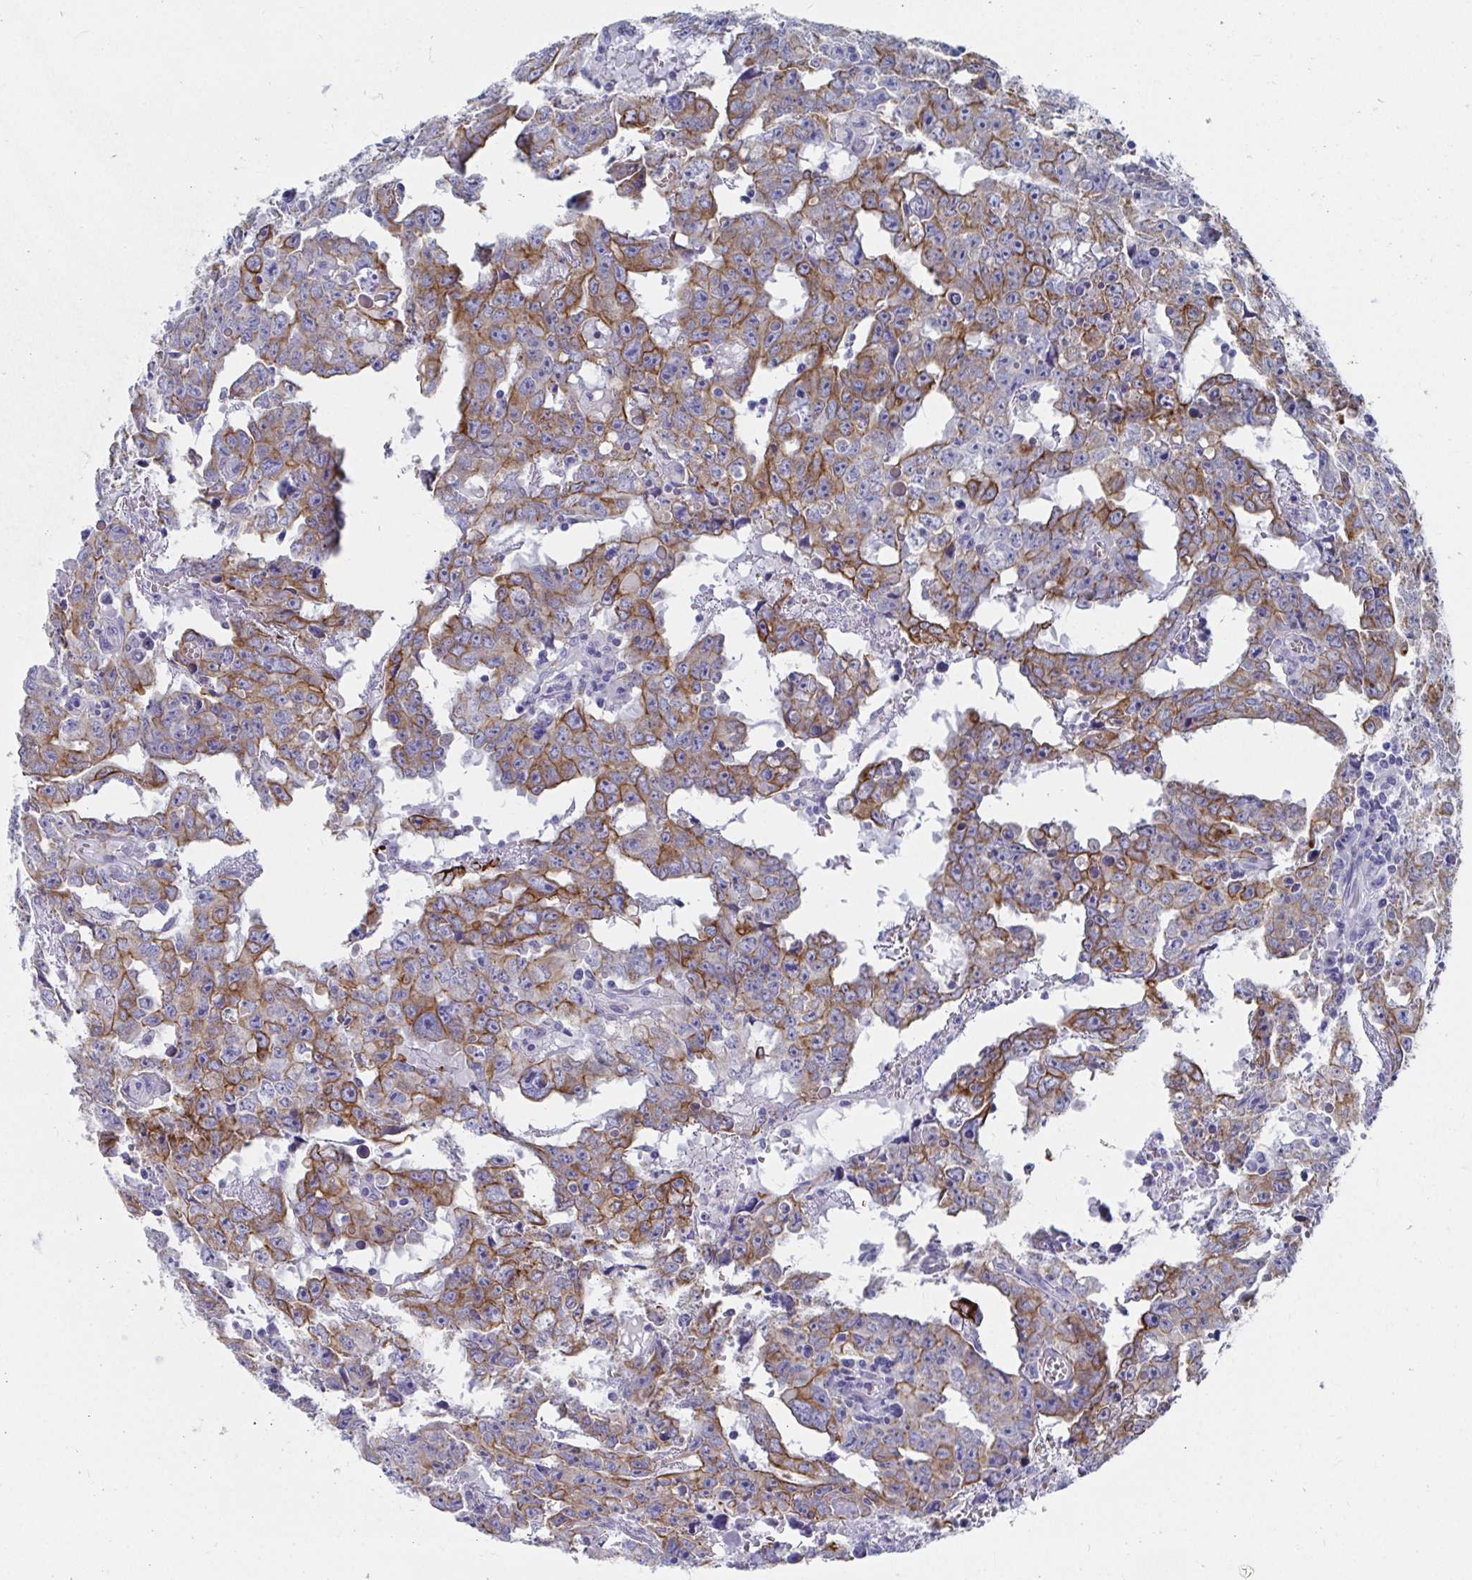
{"staining": {"intensity": "moderate", "quantity": "25%-75%", "location": "cytoplasmic/membranous"}, "tissue": "testis cancer", "cell_type": "Tumor cells", "image_type": "cancer", "snomed": [{"axis": "morphology", "description": "Carcinoma, Embryonal, NOS"}, {"axis": "topography", "description": "Testis"}], "caption": "Human testis cancer stained for a protein (brown) demonstrates moderate cytoplasmic/membranous positive staining in about 25%-75% of tumor cells.", "gene": "CLDN8", "patient": {"sex": "male", "age": 22}}